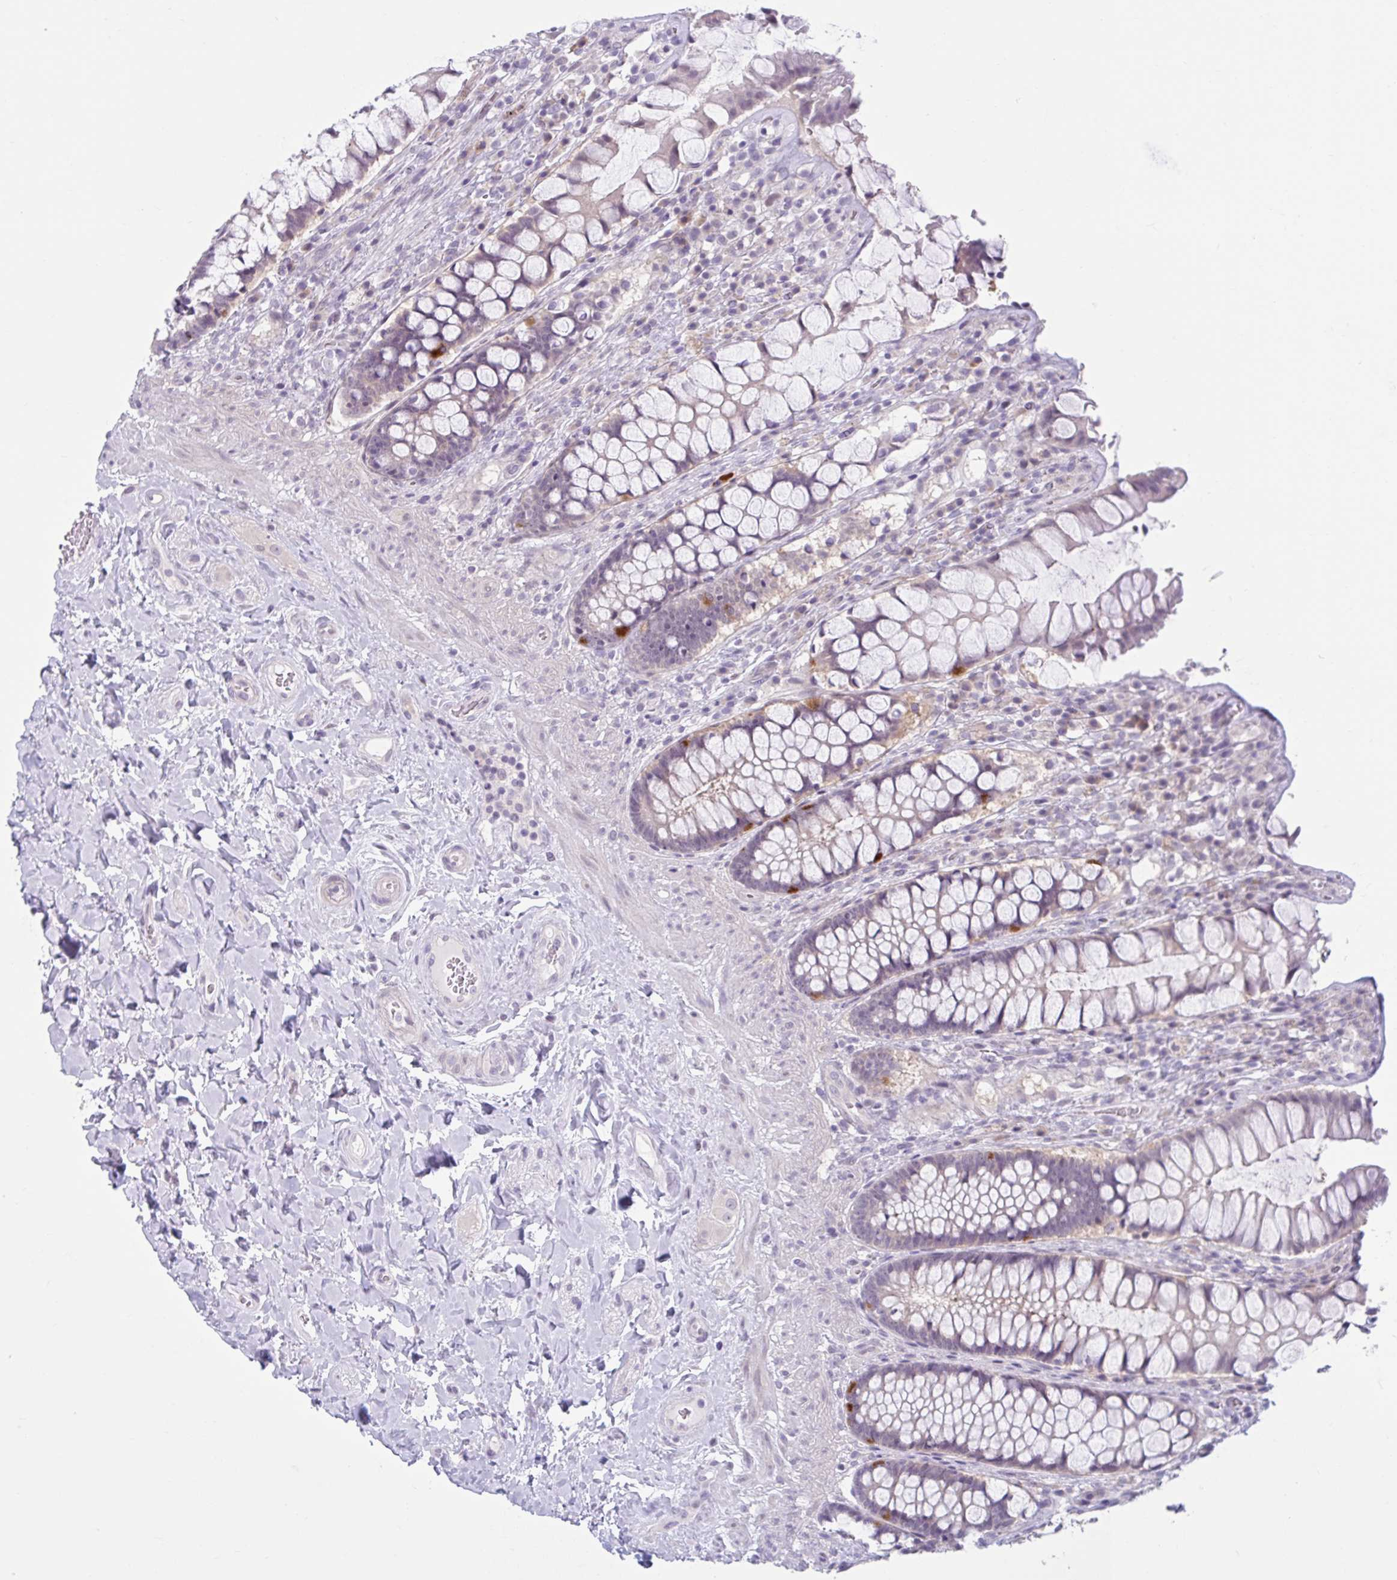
{"staining": {"intensity": "strong", "quantity": "<25%", "location": "cytoplasmic/membranous,nuclear"}, "tissue": "rectum", "cell_type": "Glandular cells", "image_type": "normal", "snomed": [{"axis": "morphology", "description": "Normal tissue, NOS"}, {"axis": "topography", "description": "Rectum"}], "caption": "Immunohistochemistry (IHC) (DAB (3,3'-diaminobenzidine)) staining of benign human rectum exhibits strong cytoplasmic/membranous,nuclear protein expression in about <25% of glandular cells. (Brightfield microscopy of DAB IHC at high magnification).", "gene": "FAM153A", "patient": {"sex": "female", "age": 58}}